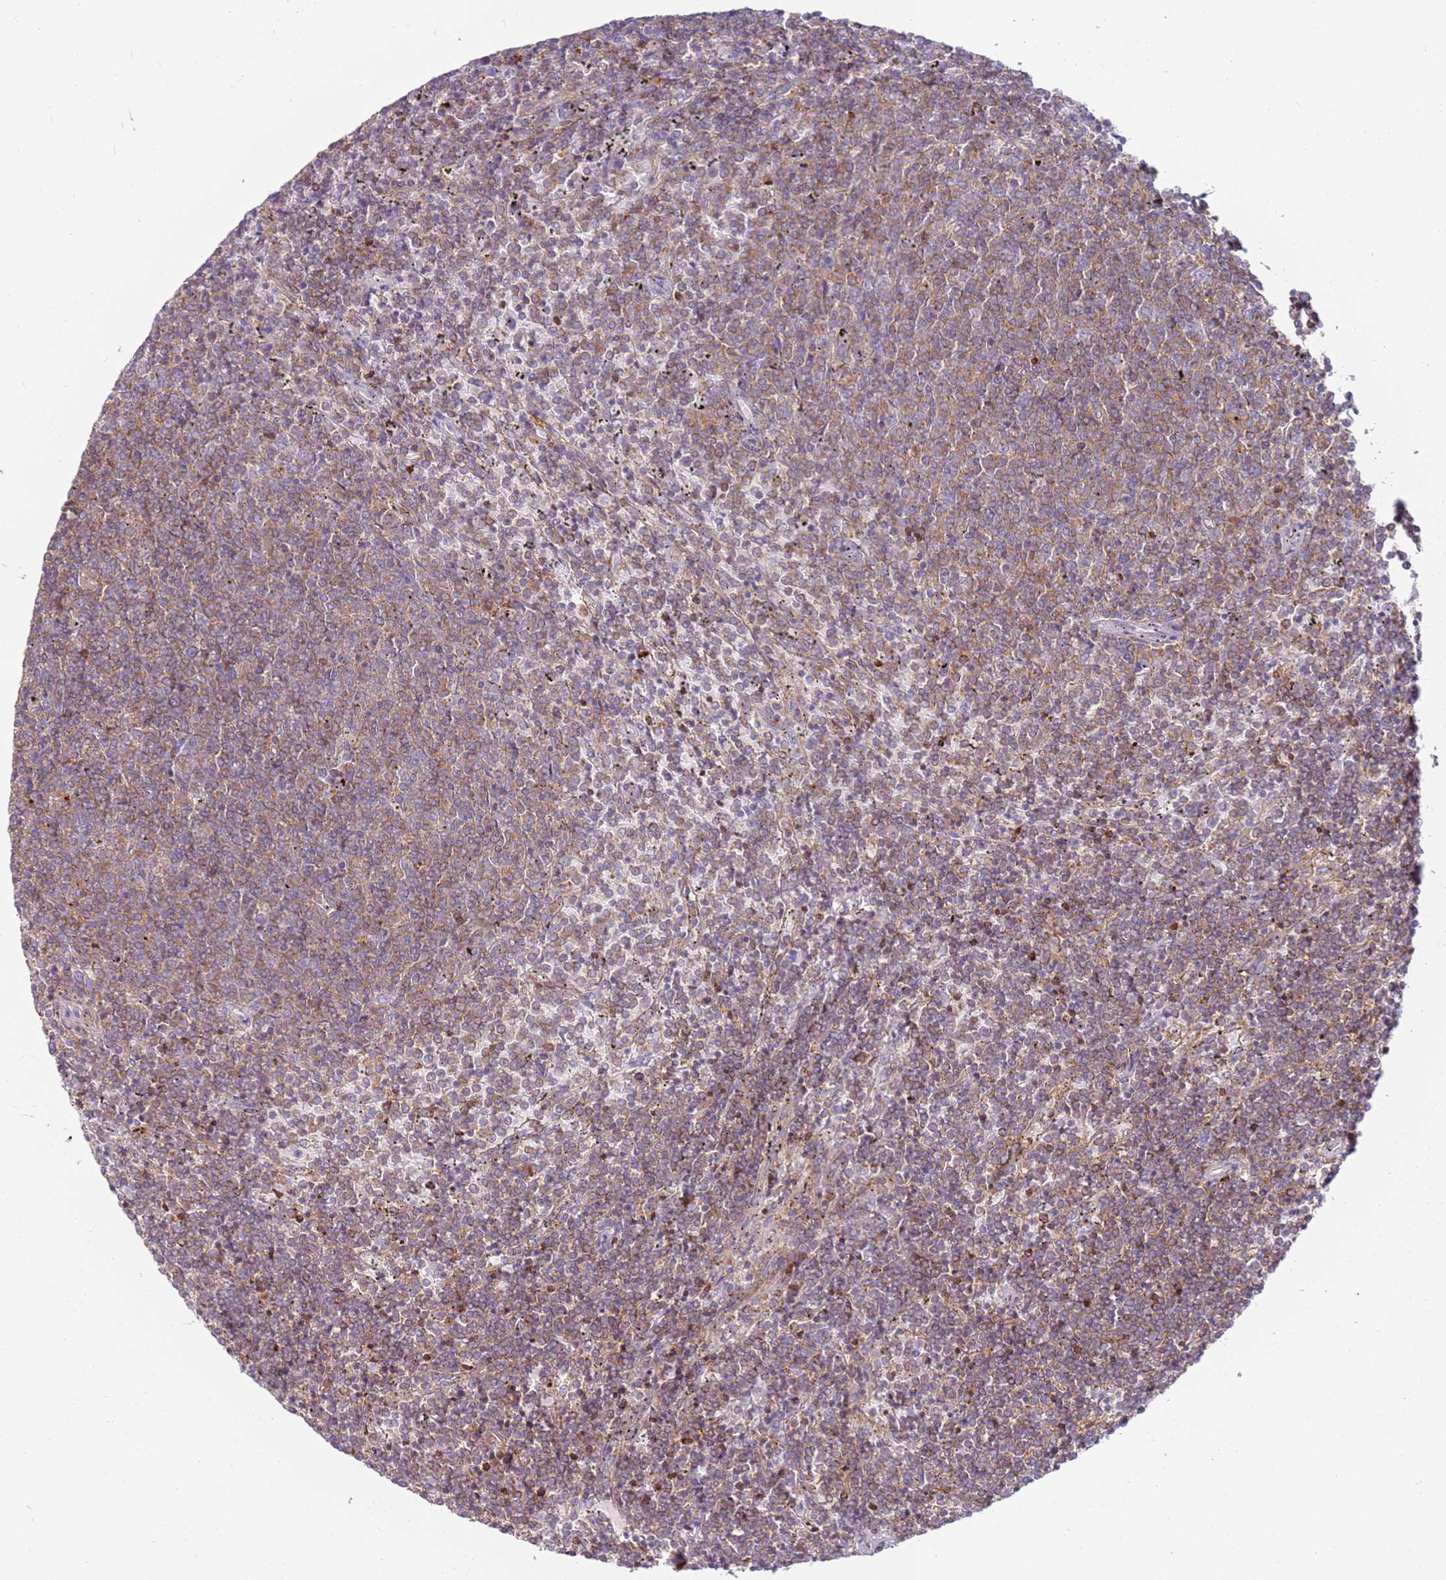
{"staining": {"intensity": "weak", "quantity": "25%-75%", "location": "cytoplasmic/membranous"}, "tissue": "lymphoma", "cell_type": "Tumor cells", "image_type": "cancer", "snomed": [{"axis": "morphology", "description": "Malignant lymphoma, non-Hodgkin's type, Low grade"}, {"axis": "topography", "description": "Spleen"}], "caption": "Malignant lymphoma, non-Hodgkin's type (low-grade) stained for a protein reveals weak cytoplasmic/membranous positivity in tumor cells.", "gene": "FPR1", "patient": {"sex": "female", "age": 50}}